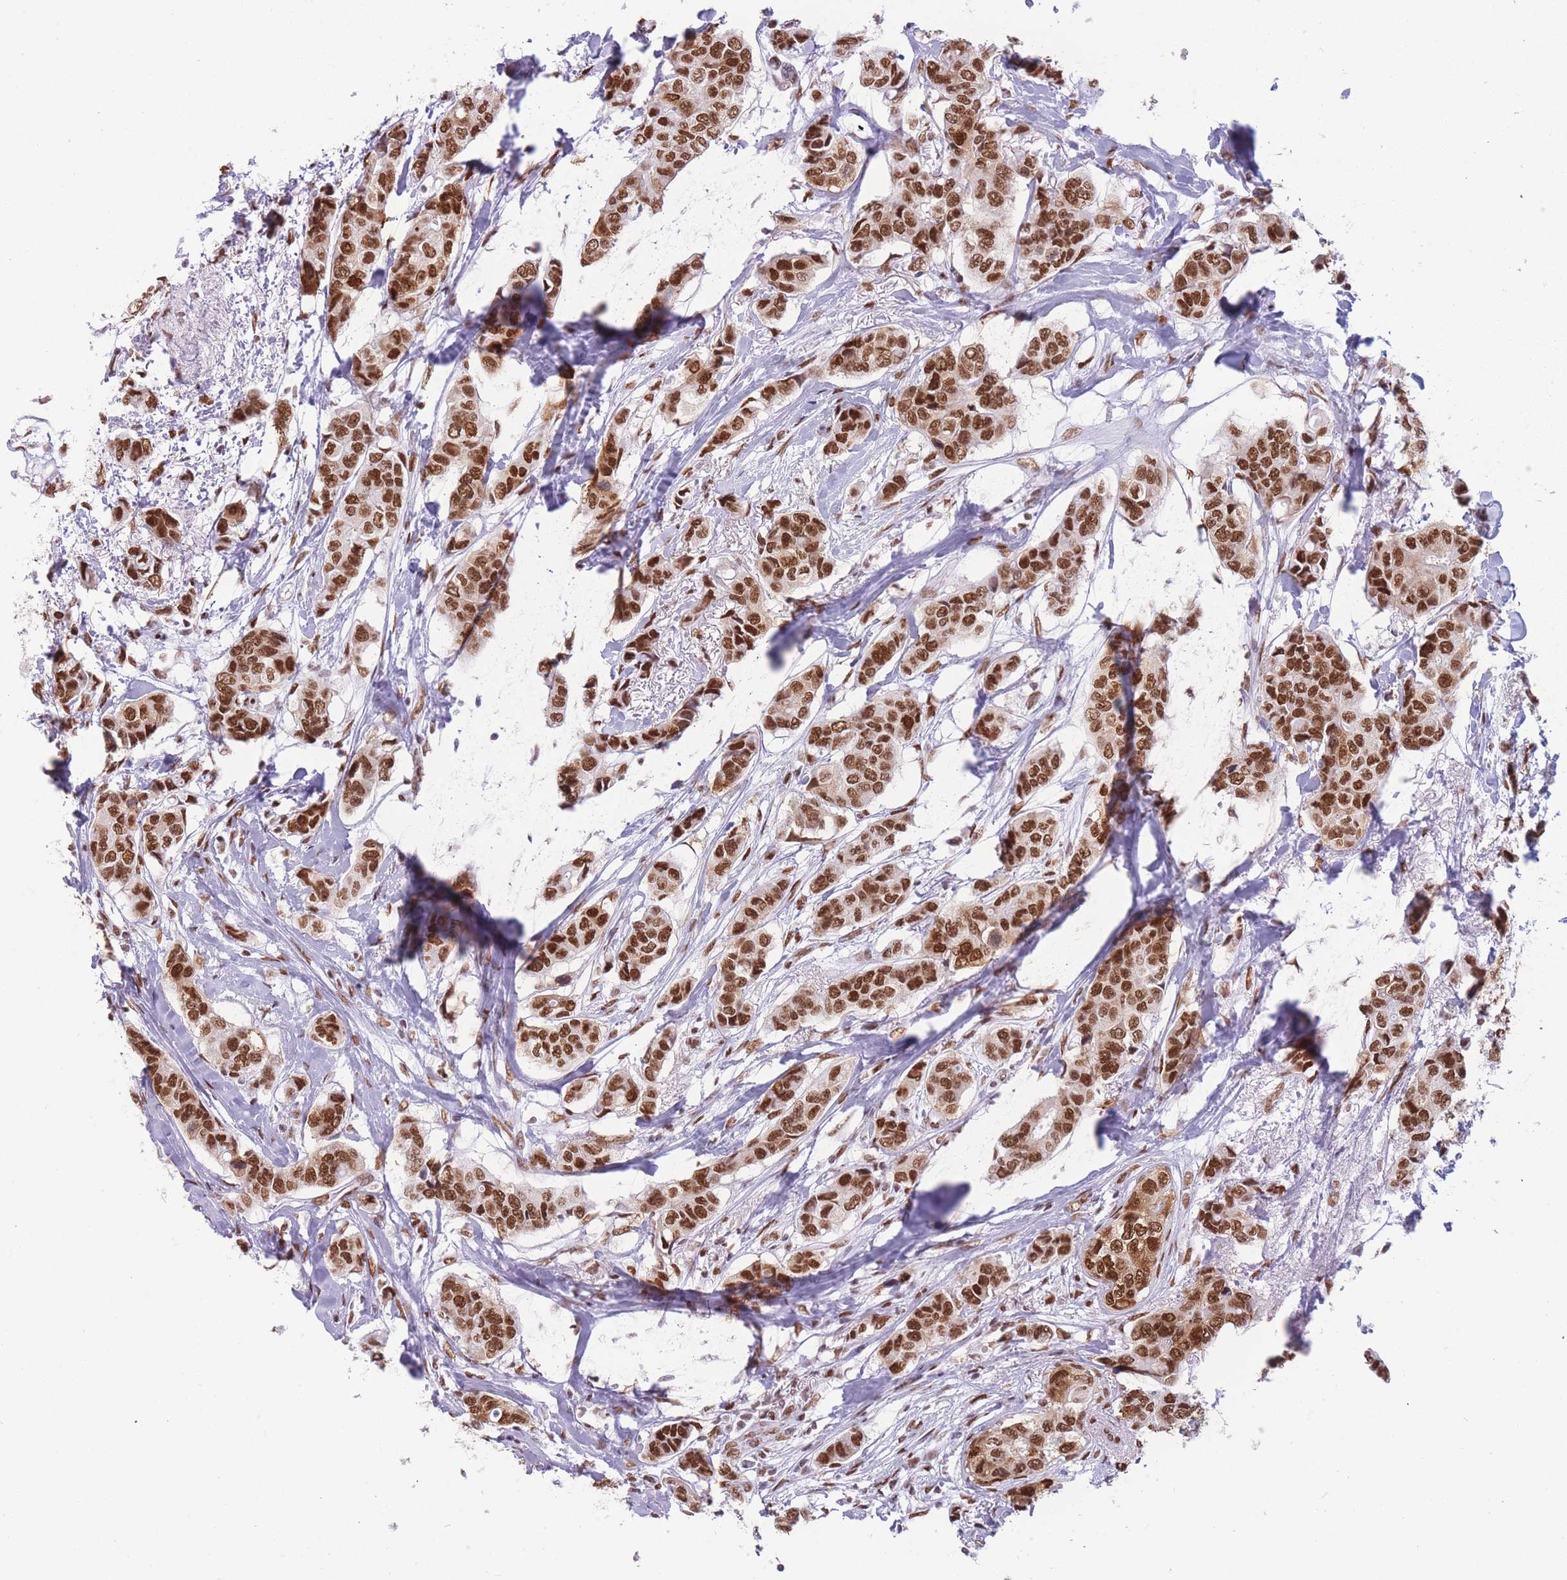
{"staining": {"intensity": "strong", "quantity": ">75%", "location": "nuclear"}, "tissue": "breast cancer", "cell_type": "Tumor cells", "image_type": "cancer", "snomed": [{"axis": "morphology", "description": "Lobular carcinoma"}, {"axis": "topography", "description": "Breast"}], "caption": "Immunohistochemical staining of lobular carcinoma (breast) demonstrates high levels of strong nuclear protein expression in about >75% of tumor cells. (DAB (3,3'-diaminobenzidine) IHC, brown staining for protein, blue staining for nuclei).", "gene": "HNRNPUL1", "patient": {"sex": "female", "age": 51}}